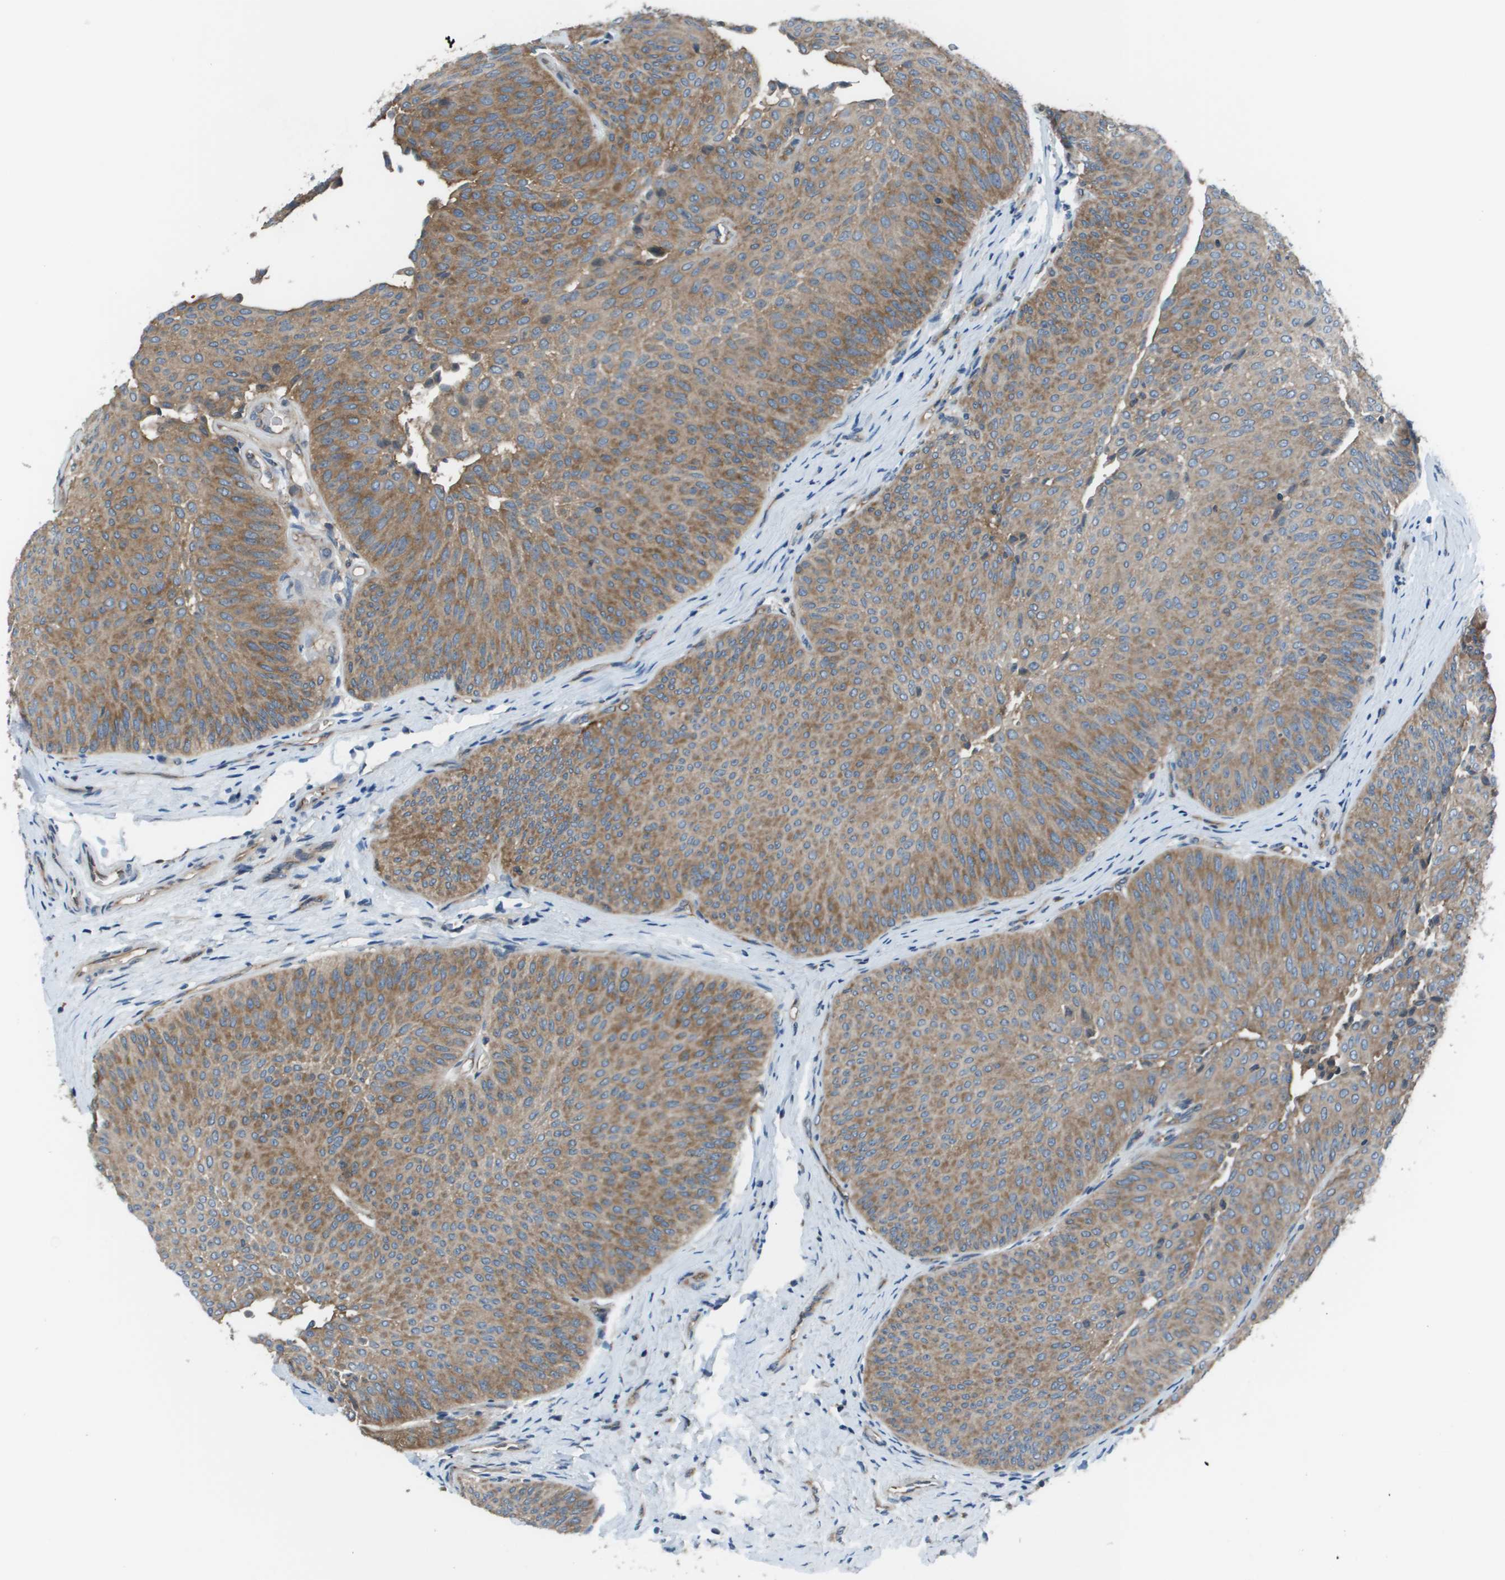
{"staining": {"intensity": "moderate", "quantity": ">75%", "location": "cytoplasmic/membranous"}, "tissue": "urothelial cancer", "cell_type": "Tumor cells", "image_type": "cancer", "snomed": [{"axis": "morphology", "description": "Urothelial carcinoma, Low grade"}, {"axis": "topography", "description": "Urinary bladder"}], "caption": "Approximately >75% of tumor cells in urothelial cancer demonstrate moderate cytoplasmic/membranous protein expression as visualized by brown immunohistochemical staining.", "gene": "EIF3B", "patient": {"sex": "female", "age": 60}}